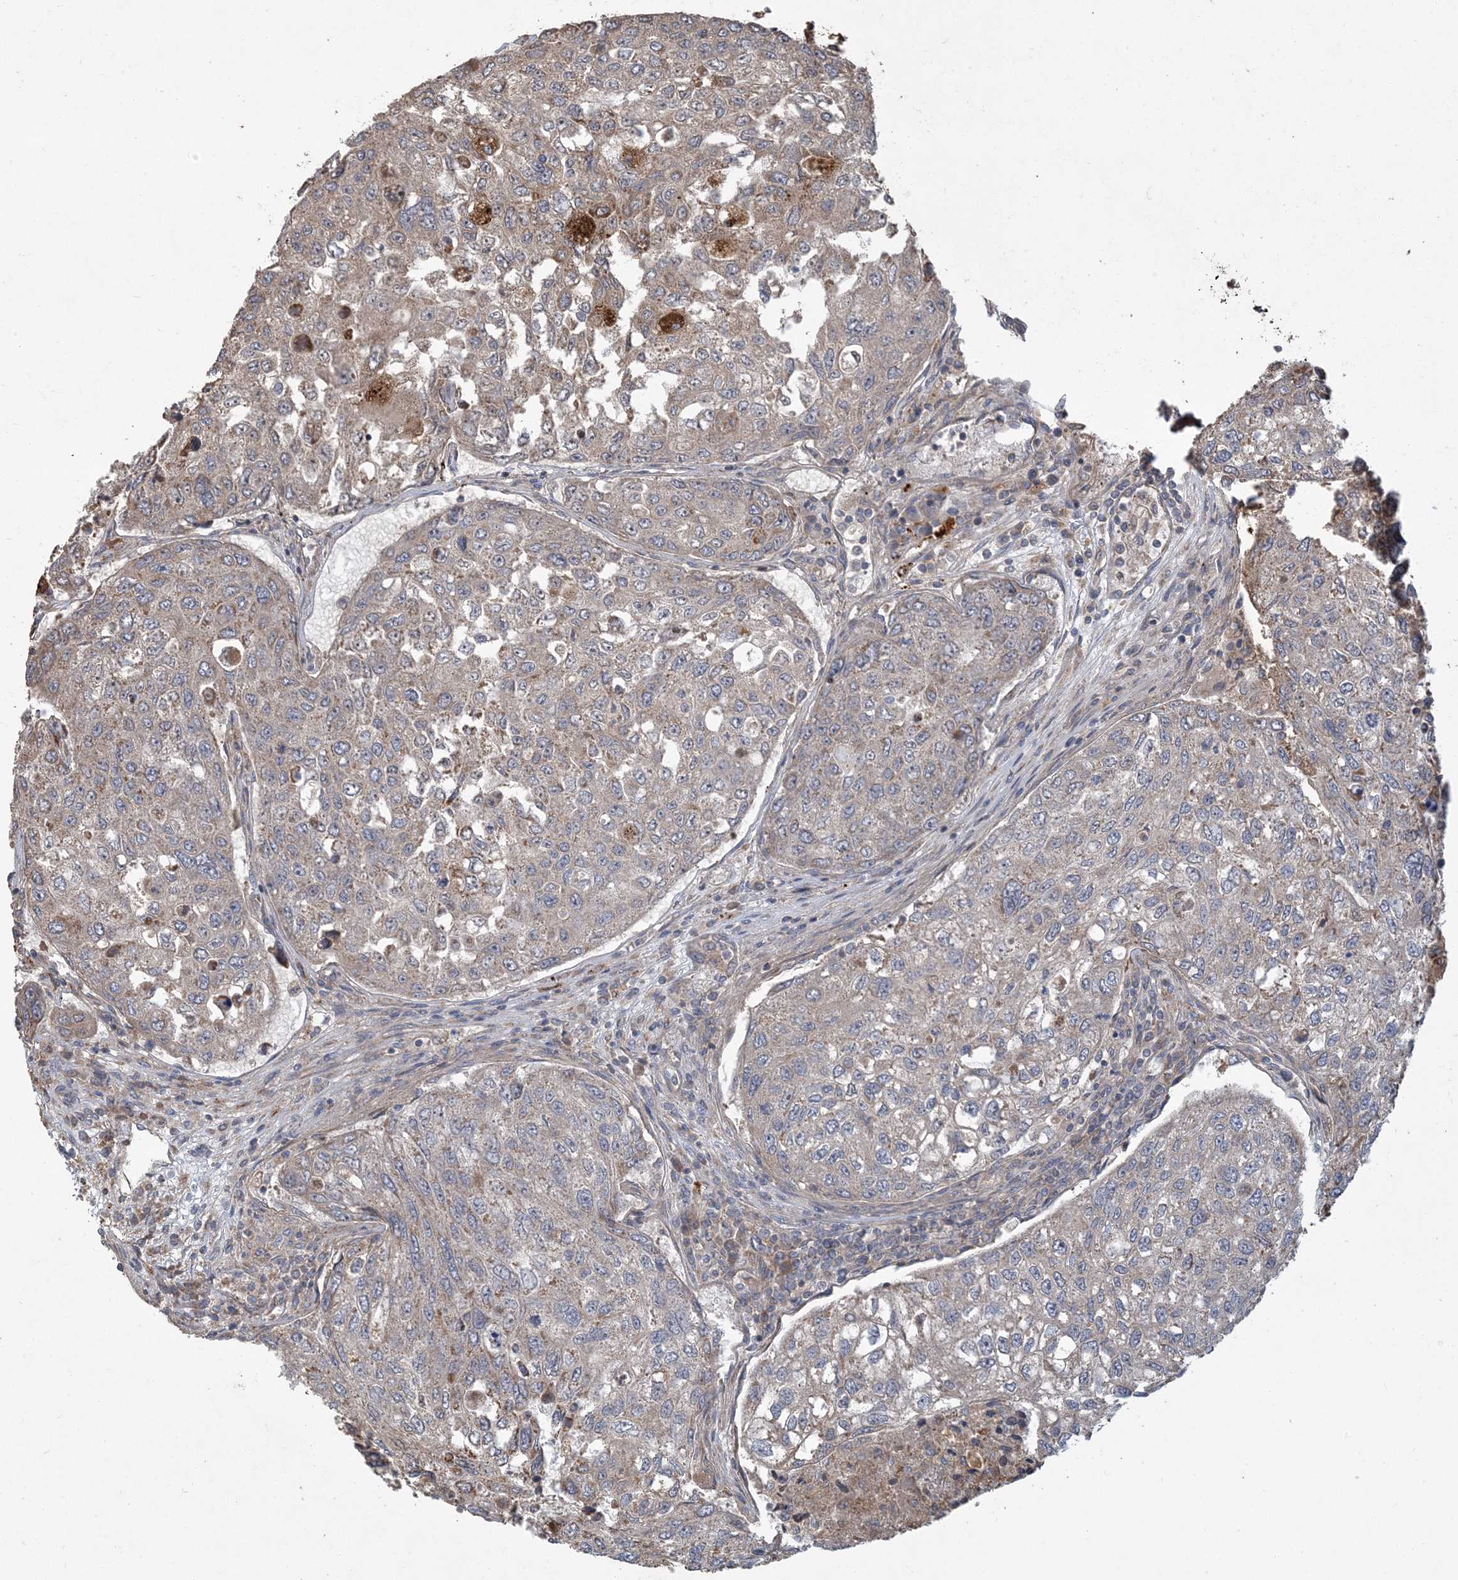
{"staining": {"intensity": "weak", "quantity": "25%-75%", "location": "cytoplasmic/membranous"}, "tissue": "urothelial cancer", "cell_type": "Tumor cells", "image_type": "cancer", "snomed": [{"axis": "morphology", "description": "Urothelial carcinoma, High grade"}, {"axis": "topography", "description": "Lymph node"}, {"axis": "topography", "description": "Urinary bladder"}], "caption": "About 25%-75% of tumor cells in human urothelial cancer display weak cytoplasmic/membranous protein expression as visualized by brown immunohistochemical staining.", "gene": "LTN1", "patient": {"sex": "male", "age": 51}}